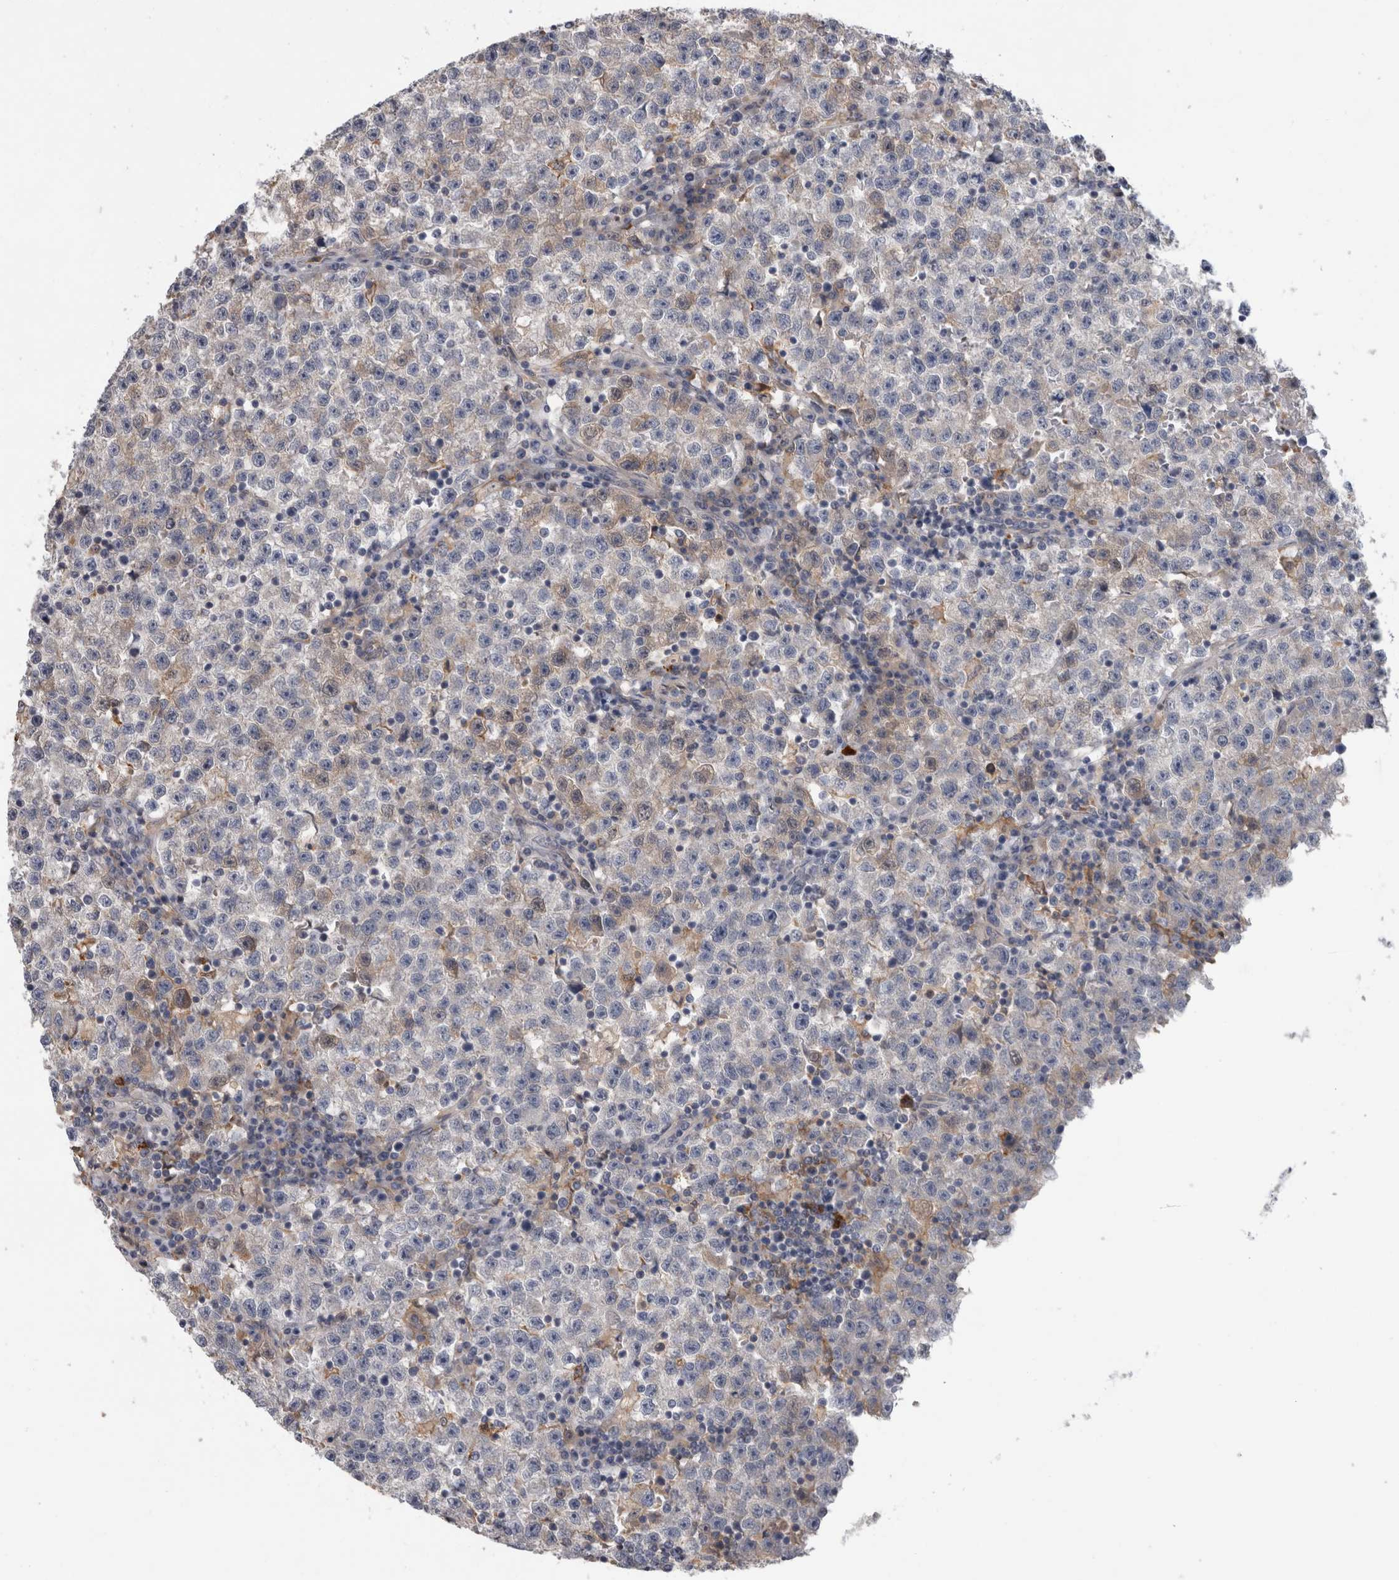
{"staining": {"intensity": "negative", "quantity": "none", "location": "none"}, "tissue": "testis cancer", "cell_type": "Tumor cells", "image_type": "cancer", "snomed": [{"axis": "morphology", "description": "Seminoma, NOS"}, {"axis": "topography", "description": "Testis"}], "caption": "A micrograph of testis cancer (seminoma) stained for a protein exhibits no brown staining in tumor cells.", "gene": "ANKFY1", "patient": {"sex": "male", "age": 22}}